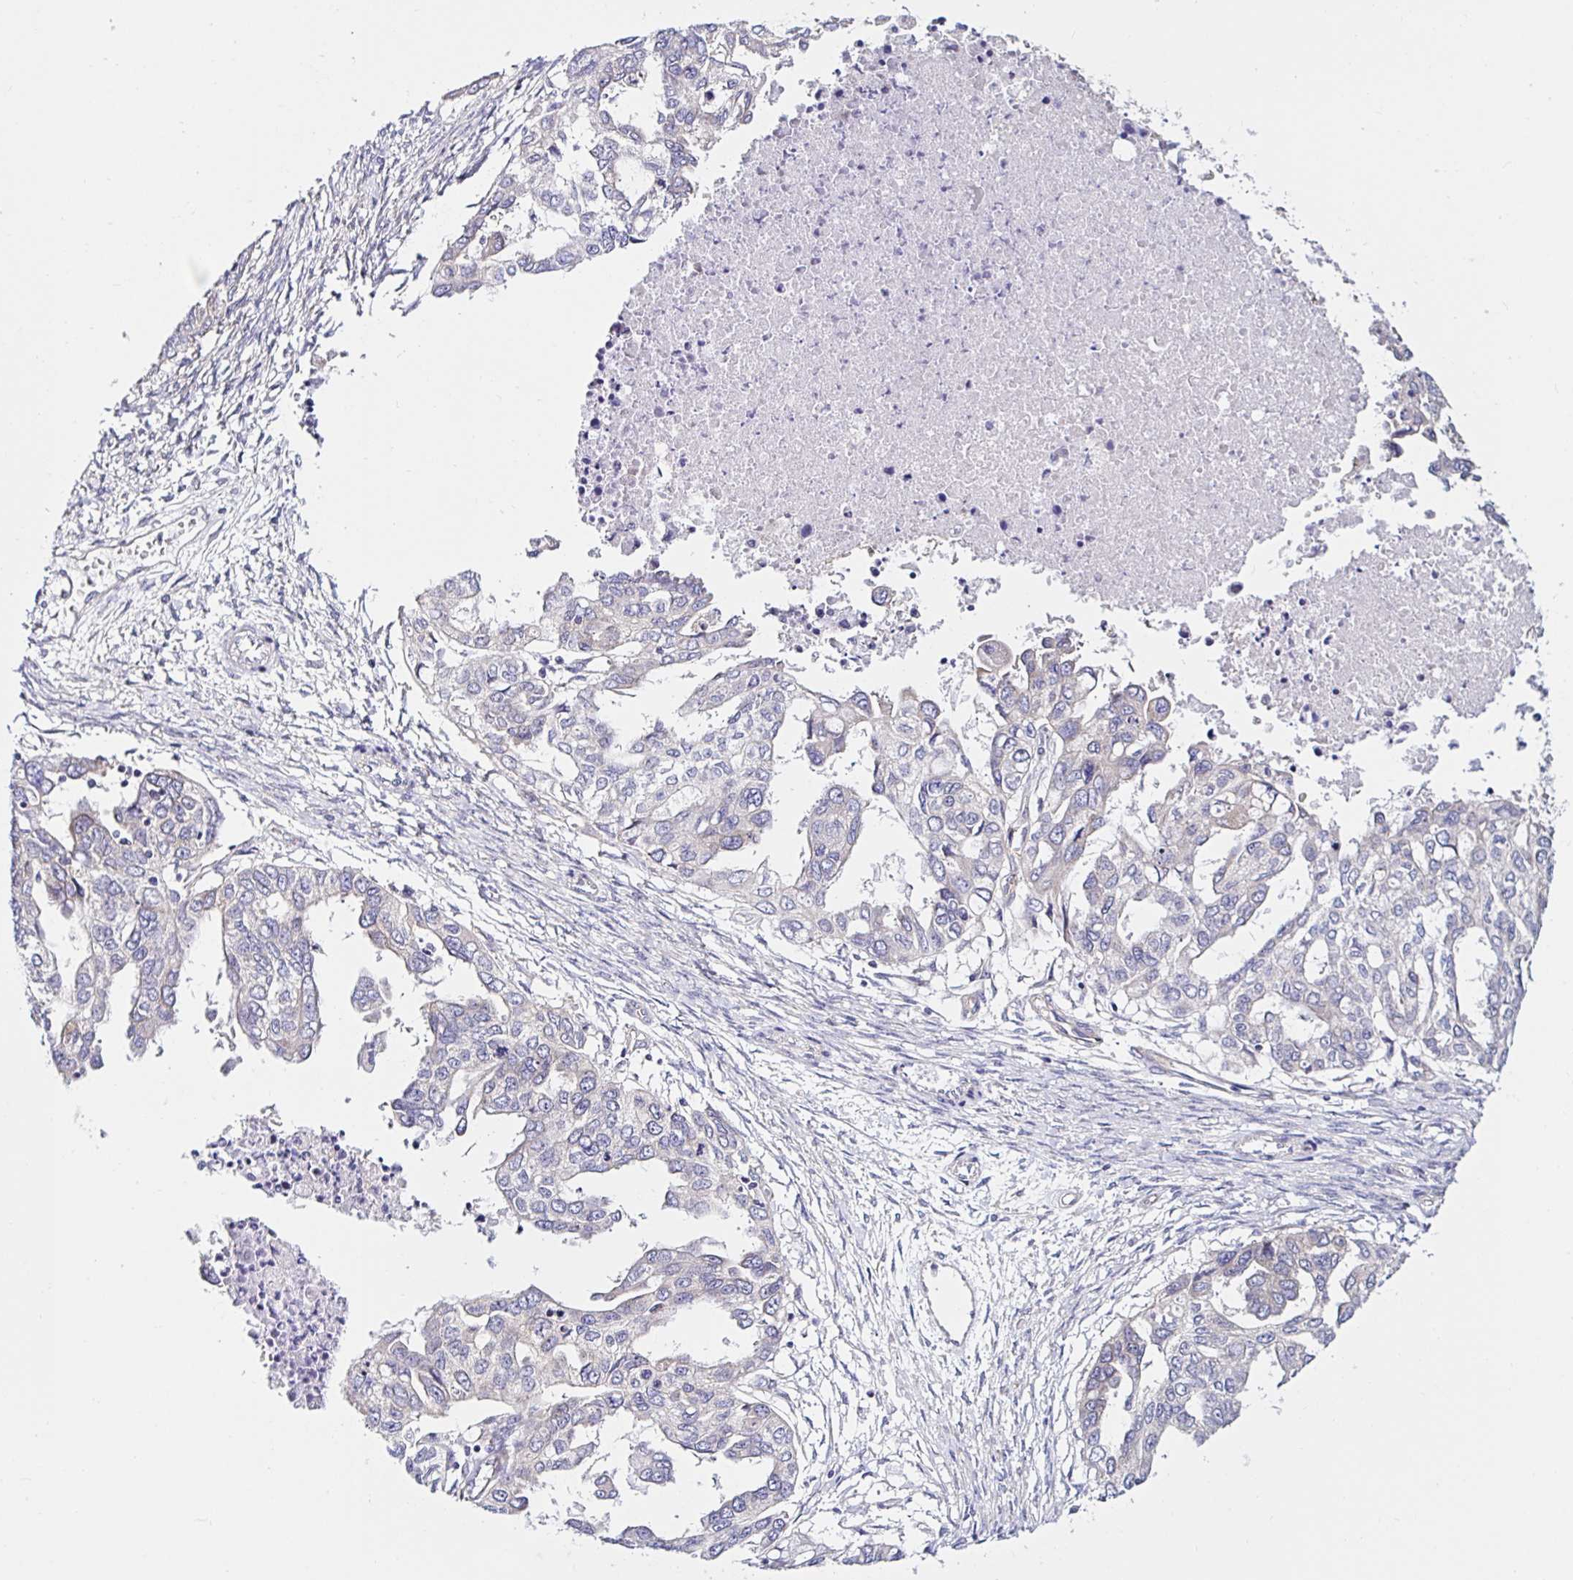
{"staining": {"intensity": "negative", "quantity": "none", "location": "none"}, "tissue": "ovarian cancer", "cell_type": "Tumor cells", "image_type": "cancer", "snomed": [{"axis": "morphology", "description": "Cystadenocarcinoma, serous, NOS"}, {"axis": "topography", "description": "Ovary"}], "caption": "Human ovarian cancer stained for a protein using immunohistochemistry (IHC) displays no staining in tumor cells.", "gene": "VSIG2", "patient": {"sex": "female", "age": 53}}